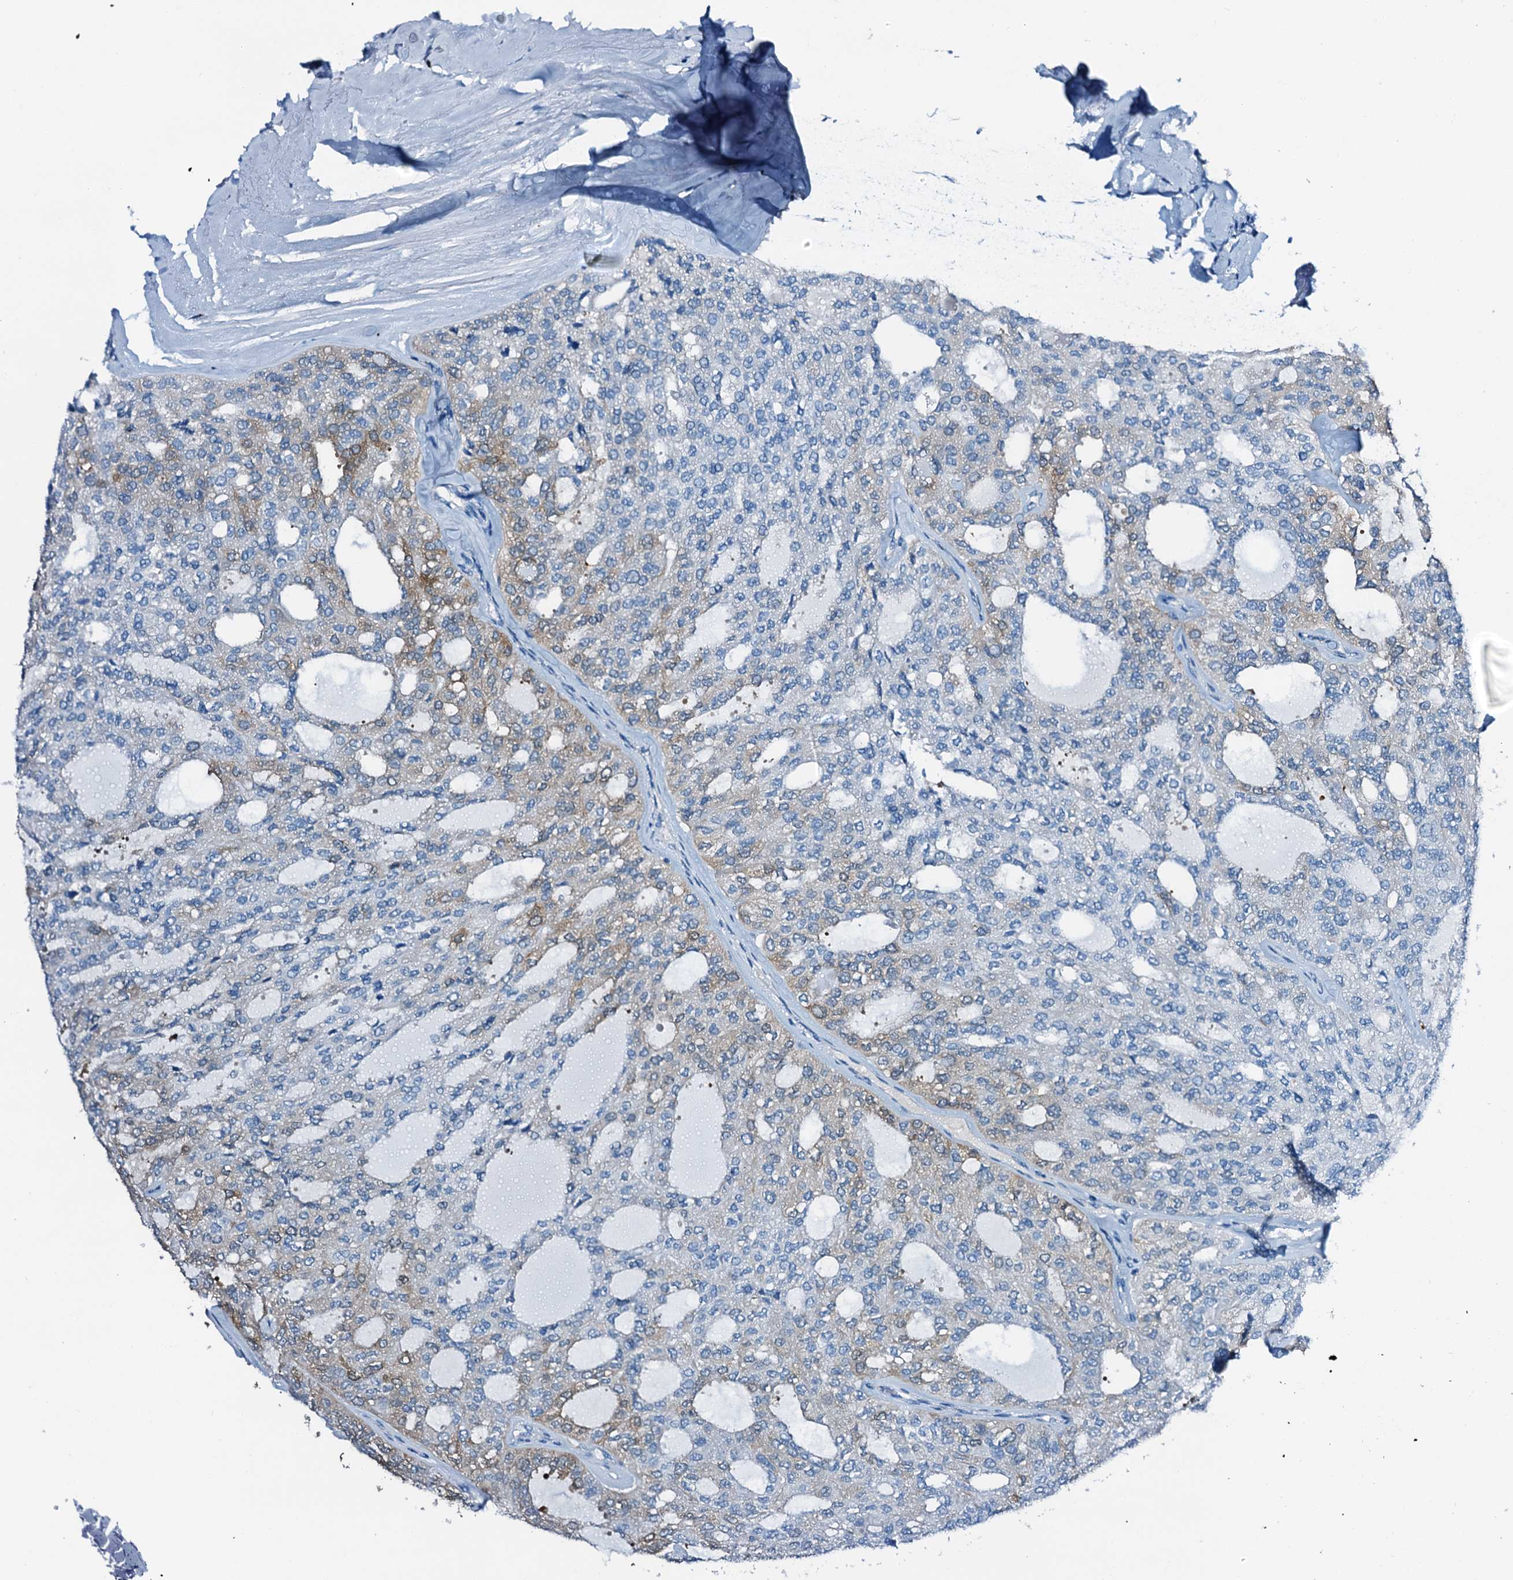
{"staining": {"intensity": "weak", "quantity": "<25%", "location": "cytoplasmic/membranous"}, "tissue": "thyroid cancer", "cell_type": "Tumor cells", "image_type": "cancer", "snomed": [{"axis": "morphology", "description": "Follicular adenoma carcinoma, NOS"}, {"axis": "topography", "description": "Thyroid gland"}], "caption": "Human thyroid cancer stained for a protein using immunohistochemistry (IHC) displays no positivity in tumor cells.", "gene": "C1QTNF4", "patient": {"sex": "male", "age": 75}}